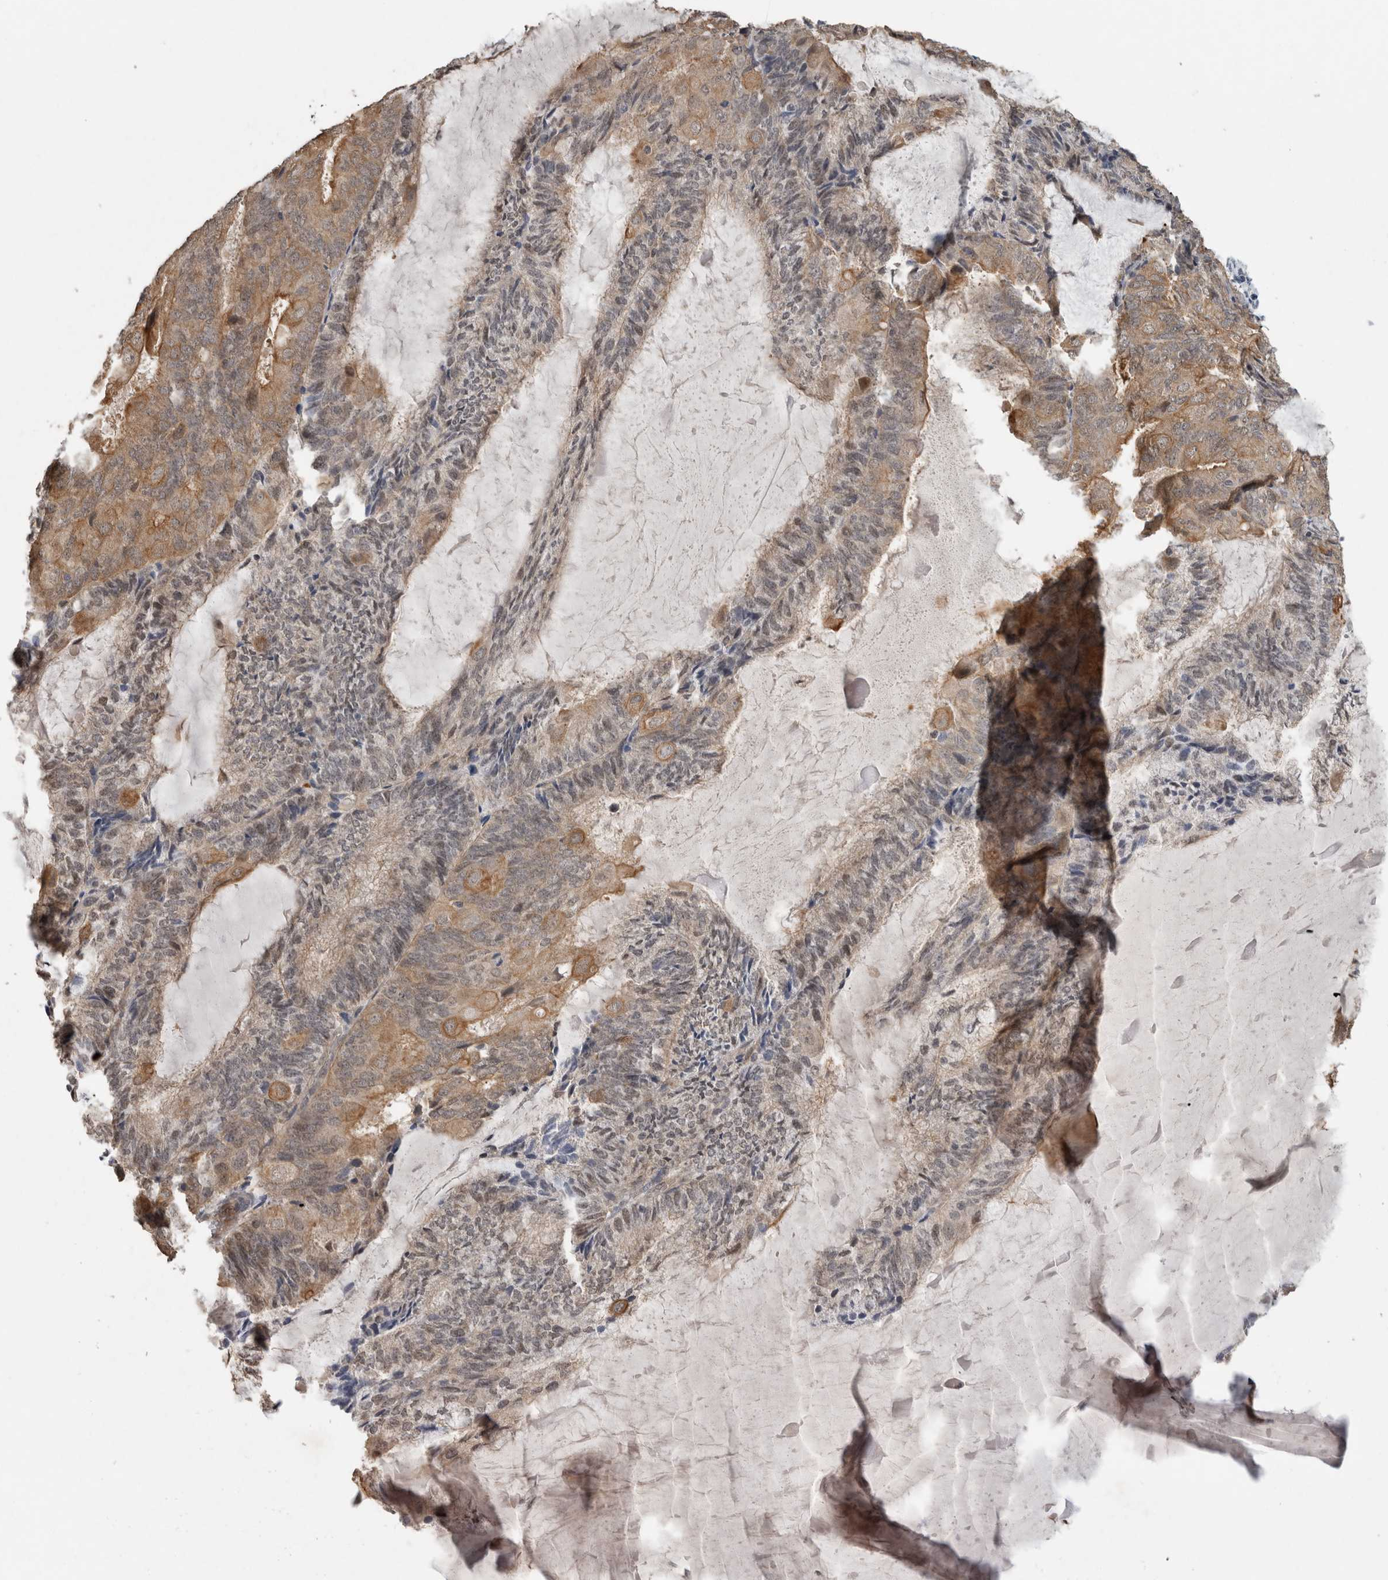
{"staining": {"intensity": "moderate", "quantity": "25%-75%", "location": "cytoplasmic/membranous"}, "tissue": "endometrial cancer", "cell_type": "Tumor cells", "image_type": "cancer", "snomed": [{"axis": "morphology", "description": "Adenocarcinoma, NOS"}, {"axis": "topography", "description": "Endometrium"}], "caption": "The immunohistochemical stain labels moderate cytoplasmic/membranous positivity in tumor cells of endometrial cancer tissue.", "gene": "RHPN1", "patient": {"sex": "female", "age": 81}}